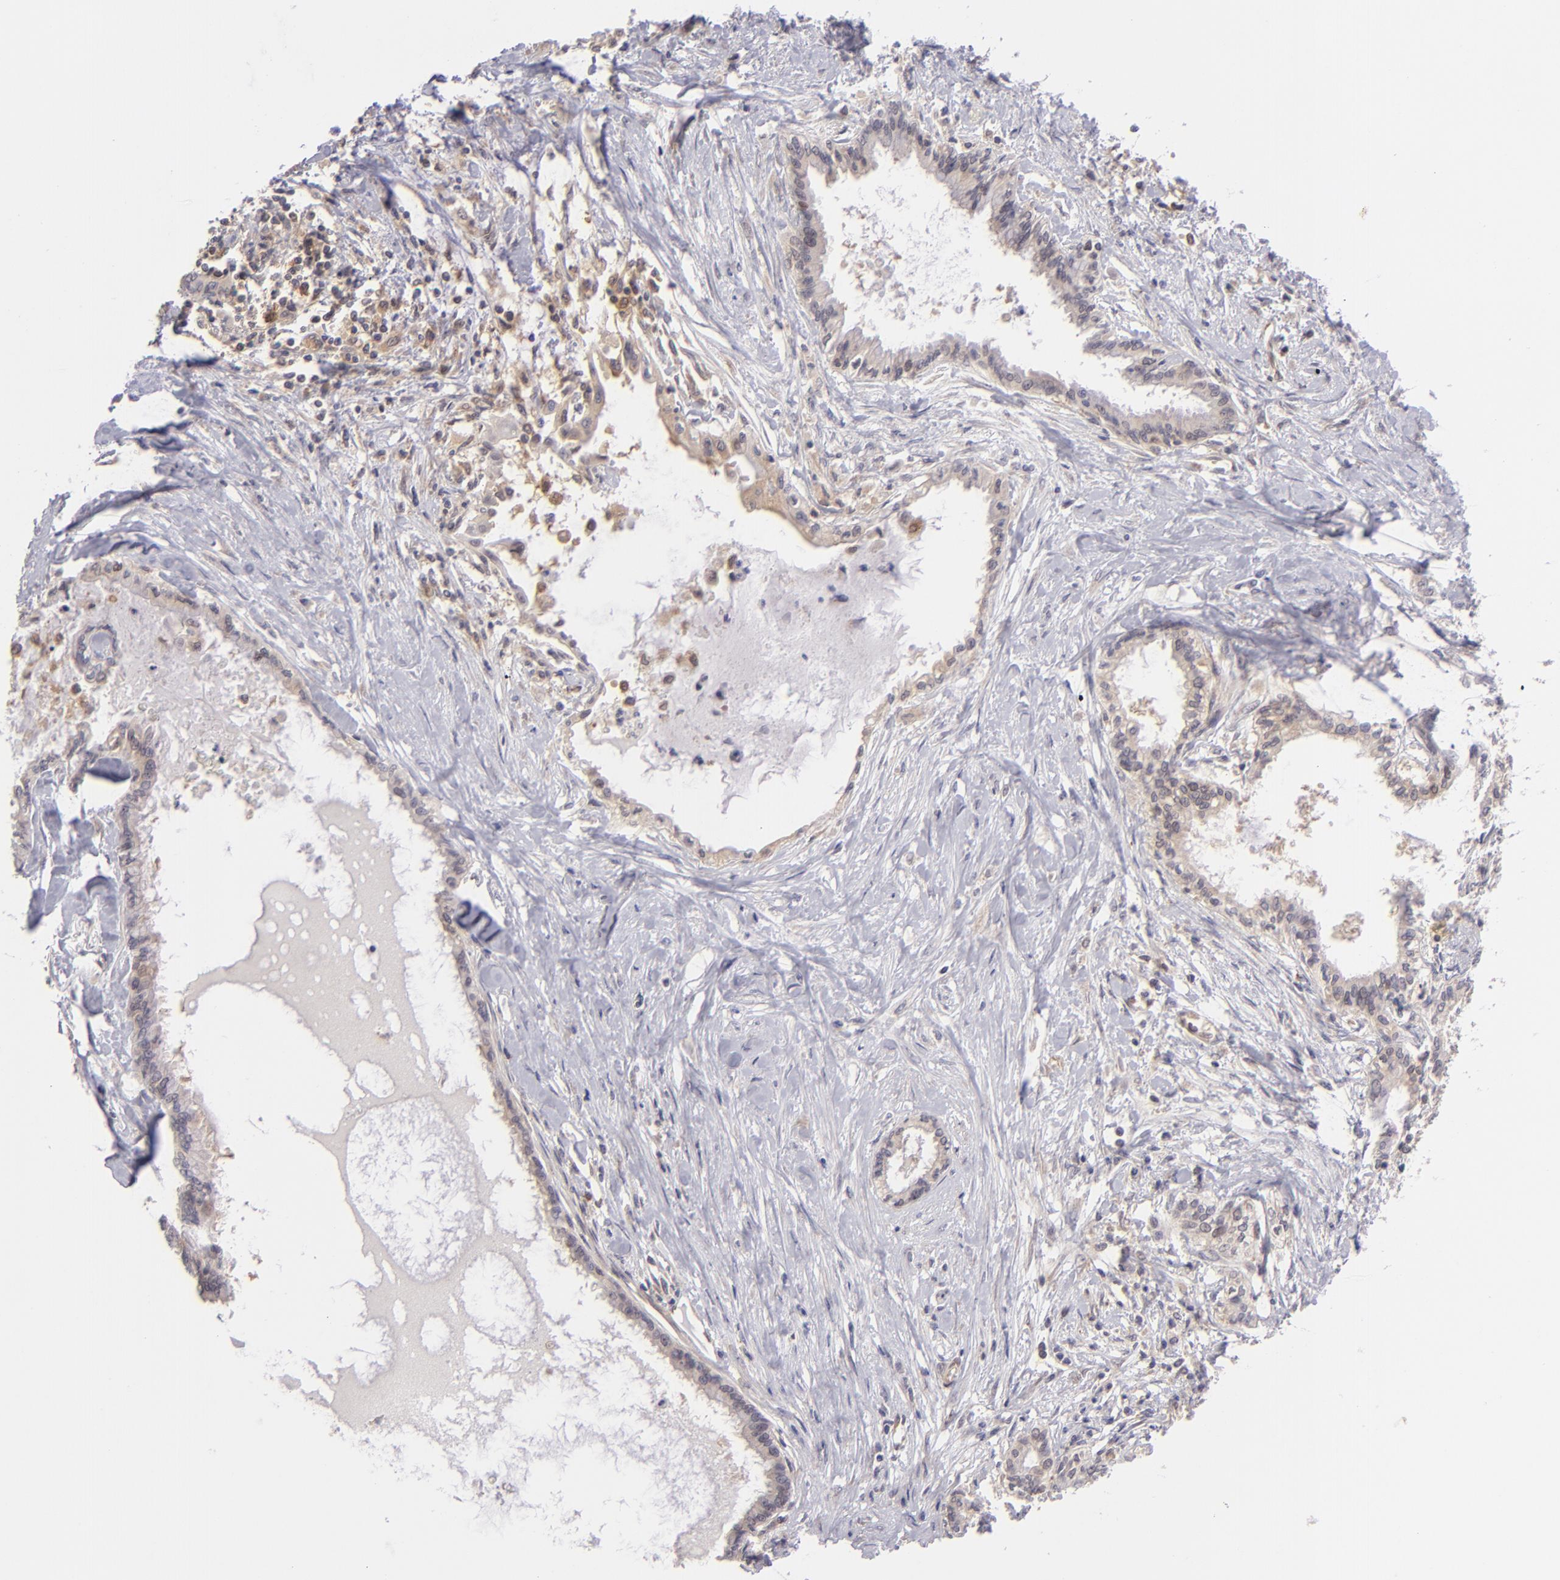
{"staining": {"intensity": "weak", "quantity": "25%-75%", "location": "cytoplasmic/membranous"}, "tissue": "pancreatic cancer", "cell_type": "Tumor cells", "image_type": "cancer", "snomed": [{"axis": "morphology", "description": "Adenocarcinoma, NOS"}, {"axis": "topography", "description": "Pancreas"}], "caption": "Brown immunohistochemical staining in adenocarcinoma (pancreatic) shows weak cytoplasmic/membranous expression in approximately 25%-75% of tumor cells.", "gene": "PTPN13", "patient": {"sex": "female", "age": 64}}